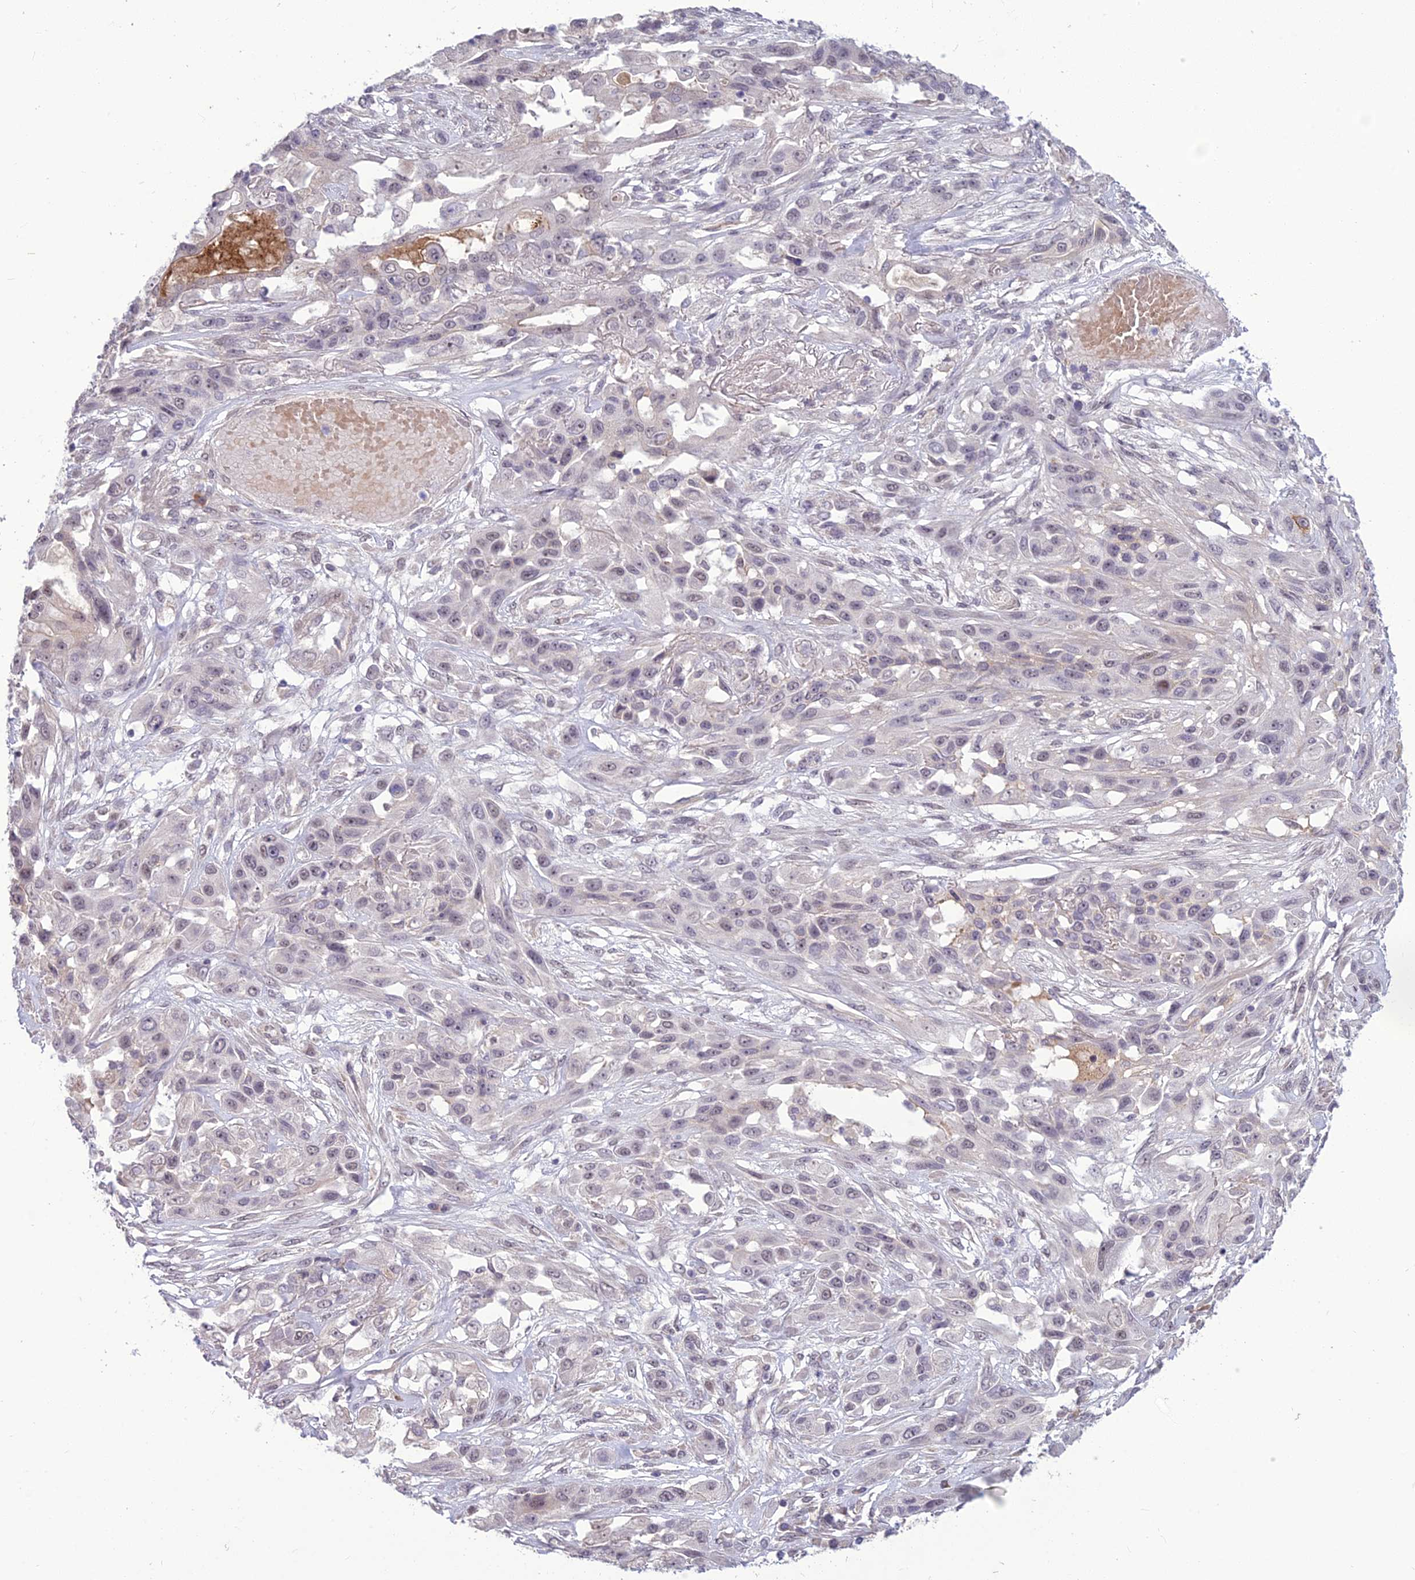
{"staining": {"intensity": "negative", "quantity": "none", "location": "none"}, "tissue": "lung cancer", "cell_type": "Tumor cells", "image_type": "cancer", "snomed": [{"axis": "morphology", "description": "Squamous cell carcinoma, NOS"}, {"axis": "topography", "description": "Lung"}], "caption": "High power microscopy image of an immunohistochemistry (IHC) micrograph of lung cancer, revealing no significant positivity in tumor cells.", "gene": "FBRS", "patient": {"sex": "female", "age": 70}}